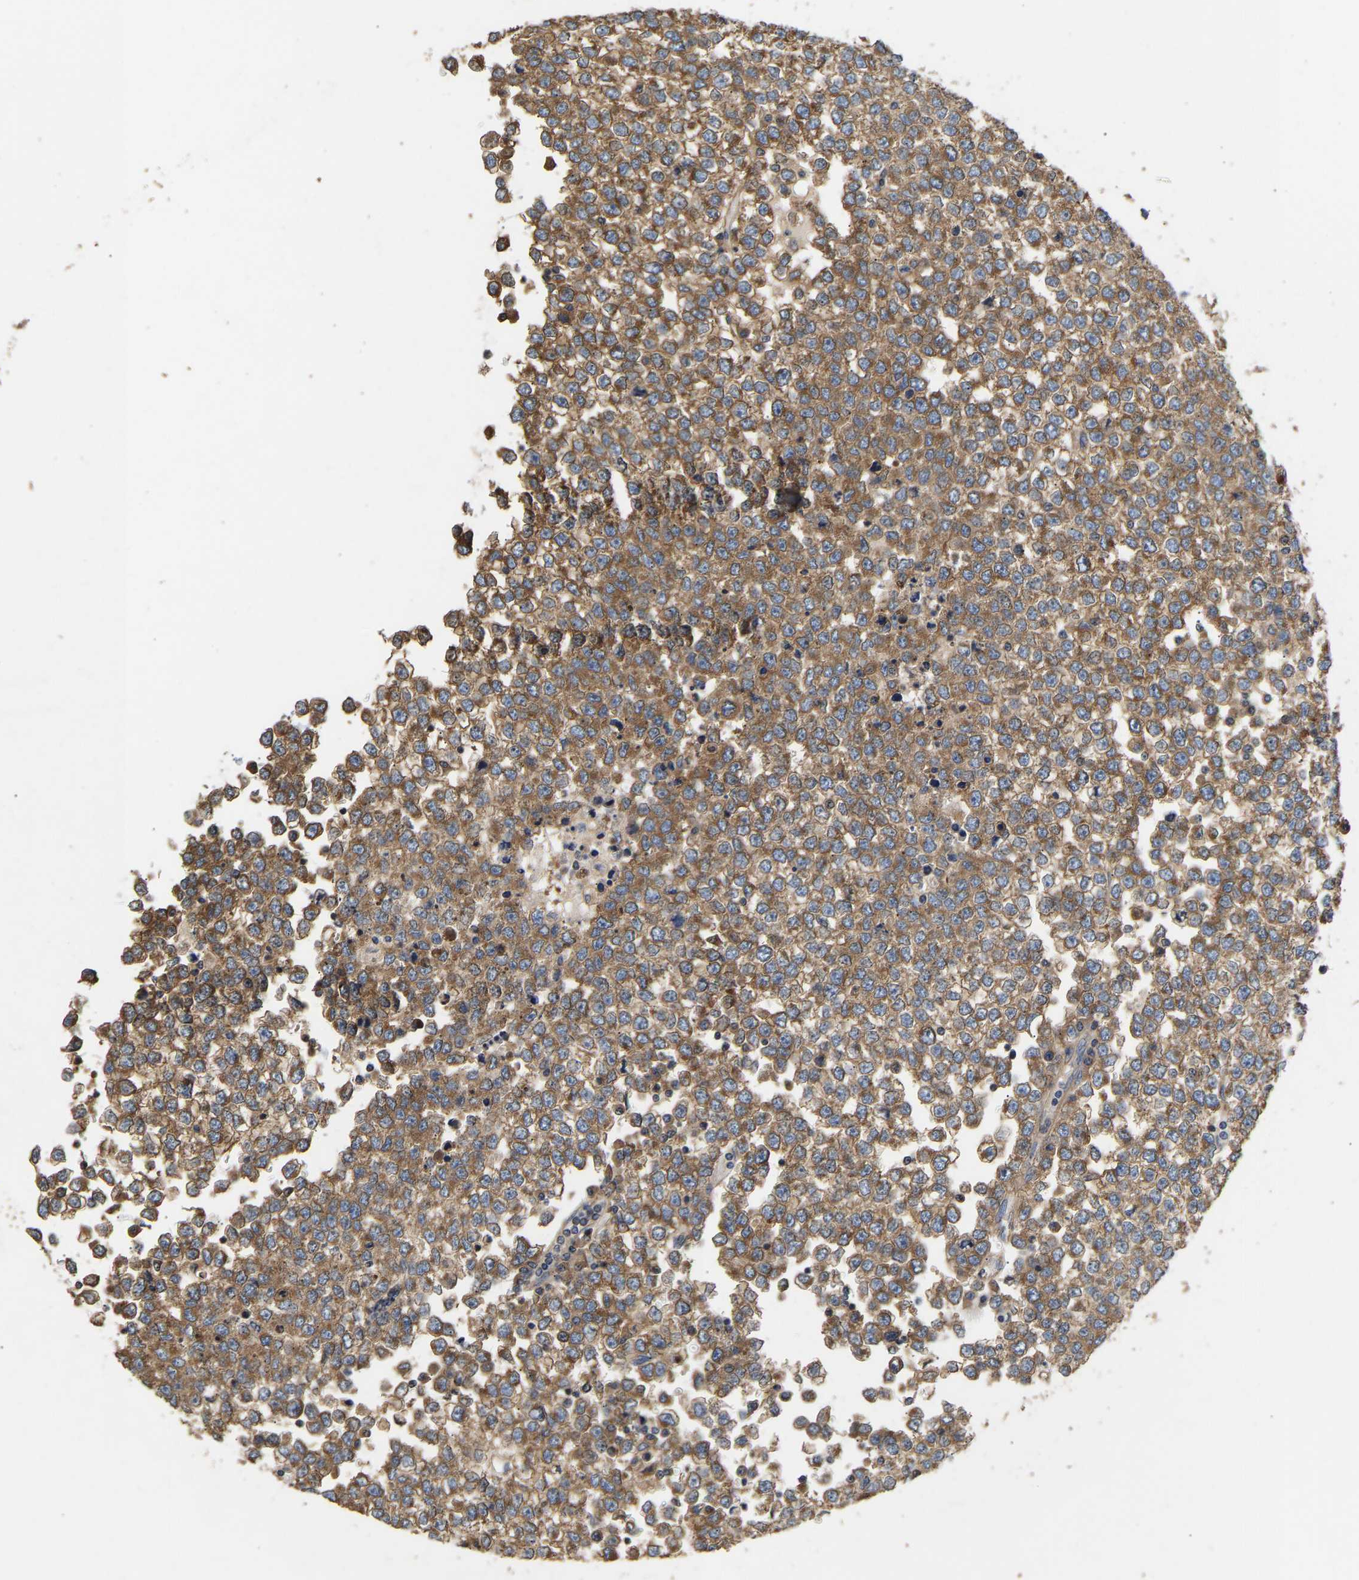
{"staining": {"intensity": "moderate", "quantity": ">75%", "location": "cytoplasmic/membranous"}, "tissue": "testis cancer", "cell_type": "Tumor cells", "image_type": "cancer", "snomed": [{"axis": "morphology", "description": "Seminoma, NOS"}, {"axis": "topography", "description": "Testis"}], "caption": "Testis cancer (seminoma) was stained to show a protein in brown. There is medium levels of moderate cytoplasmic/membranous staining in about >75% of tumor cells.", "gene": "AIMP2", "patient": {"sex": "male", "age": 65}}